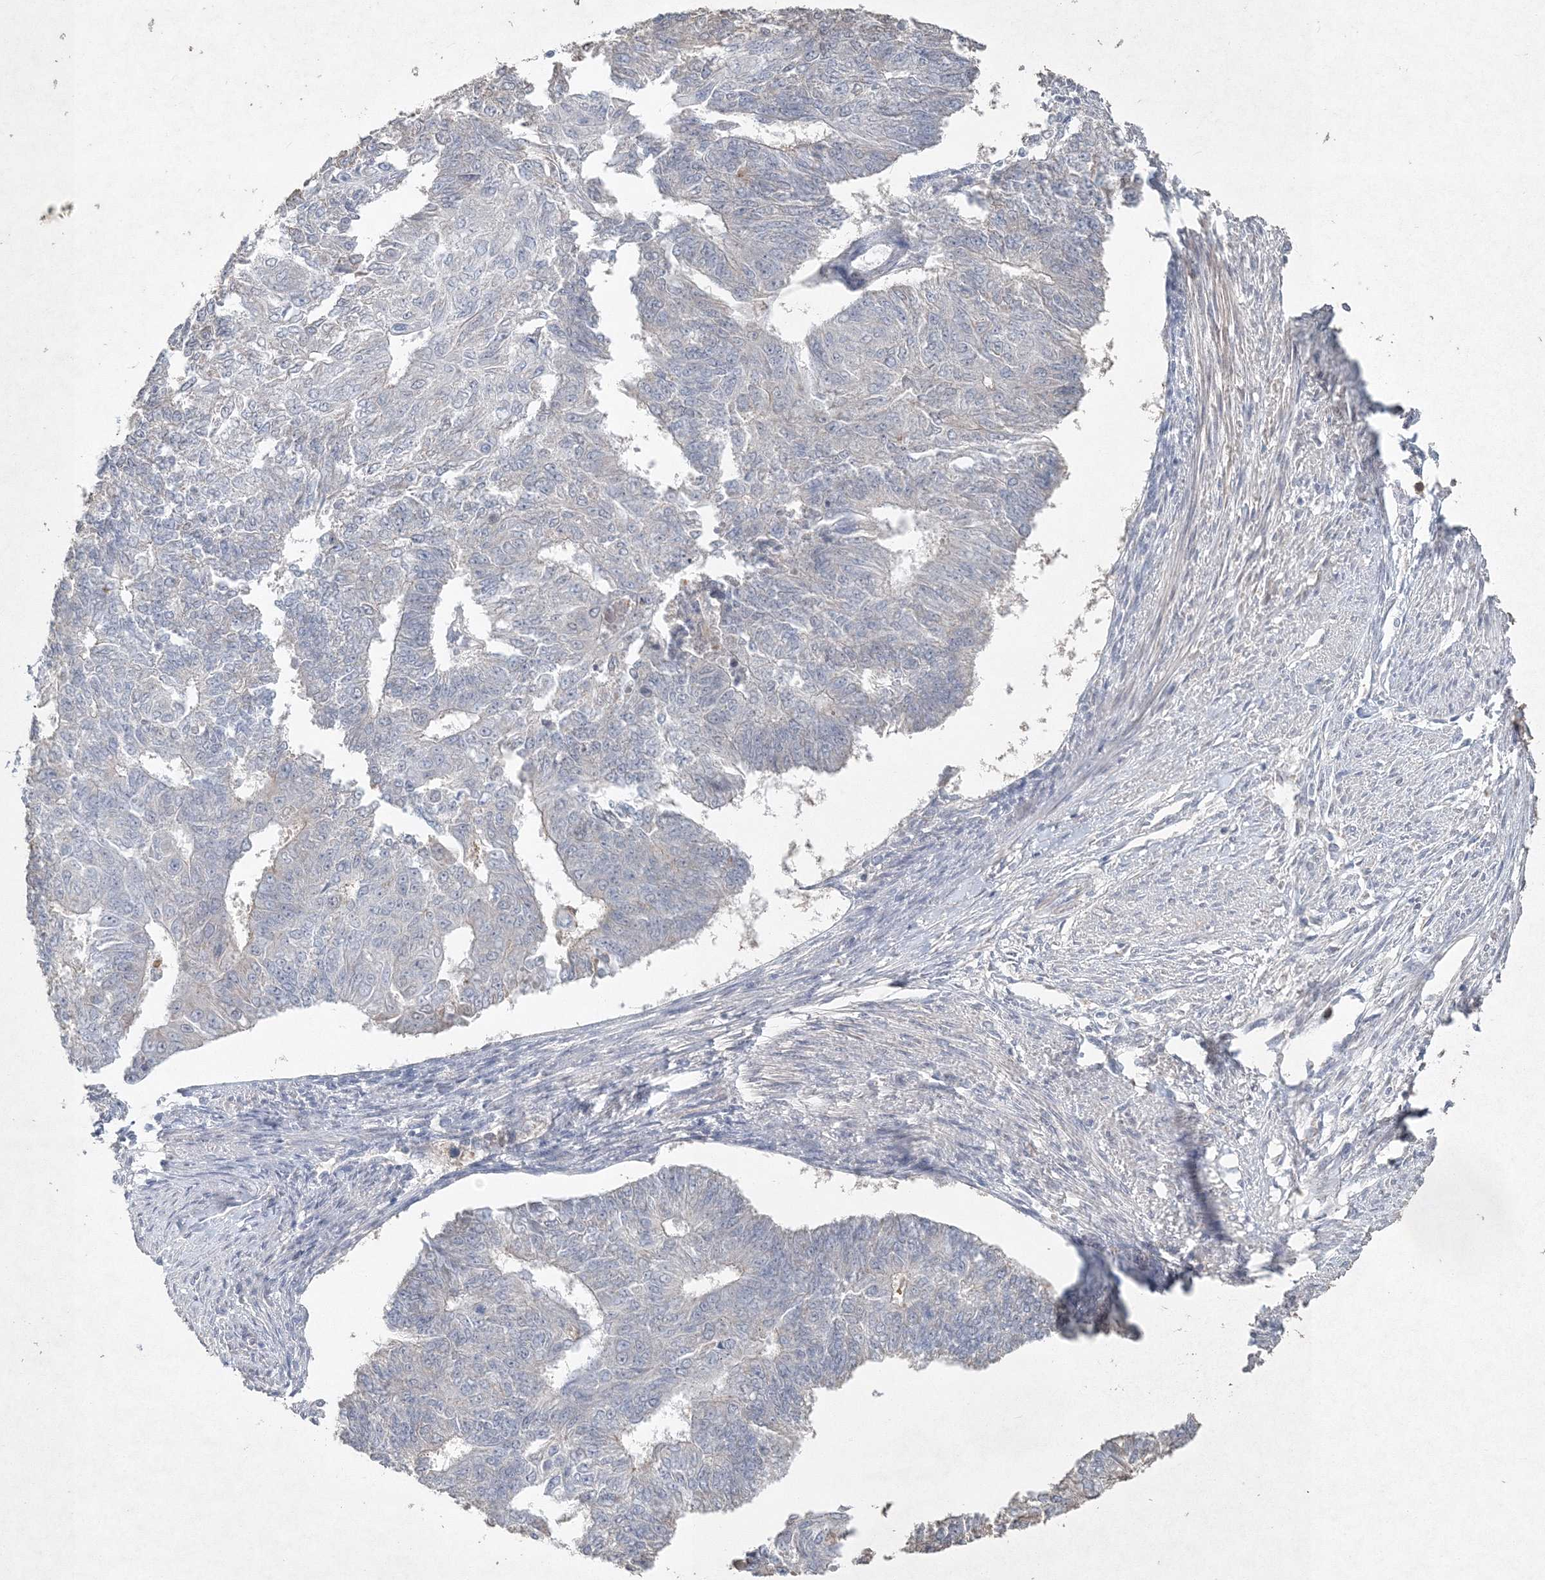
{"staining": {"intensity": "negative", "quantity": "none", "location": "none"}, "tissue": "endometrial cancer", "cell_type": "Tumor cells", "image_type": "cancer", "snomed": [{"axis": "morphology", "description": "Adenocarcinoma, NOS"}, {"axis": "topography", "description": "Endometrium"}], "caption": "An image of endometrial cancer (adenocarcinoma) stained for a protein reveals no brown staining in tumor cells.", "gene": "UIMC1", "patient": {"sex": "female", "age": 32}}